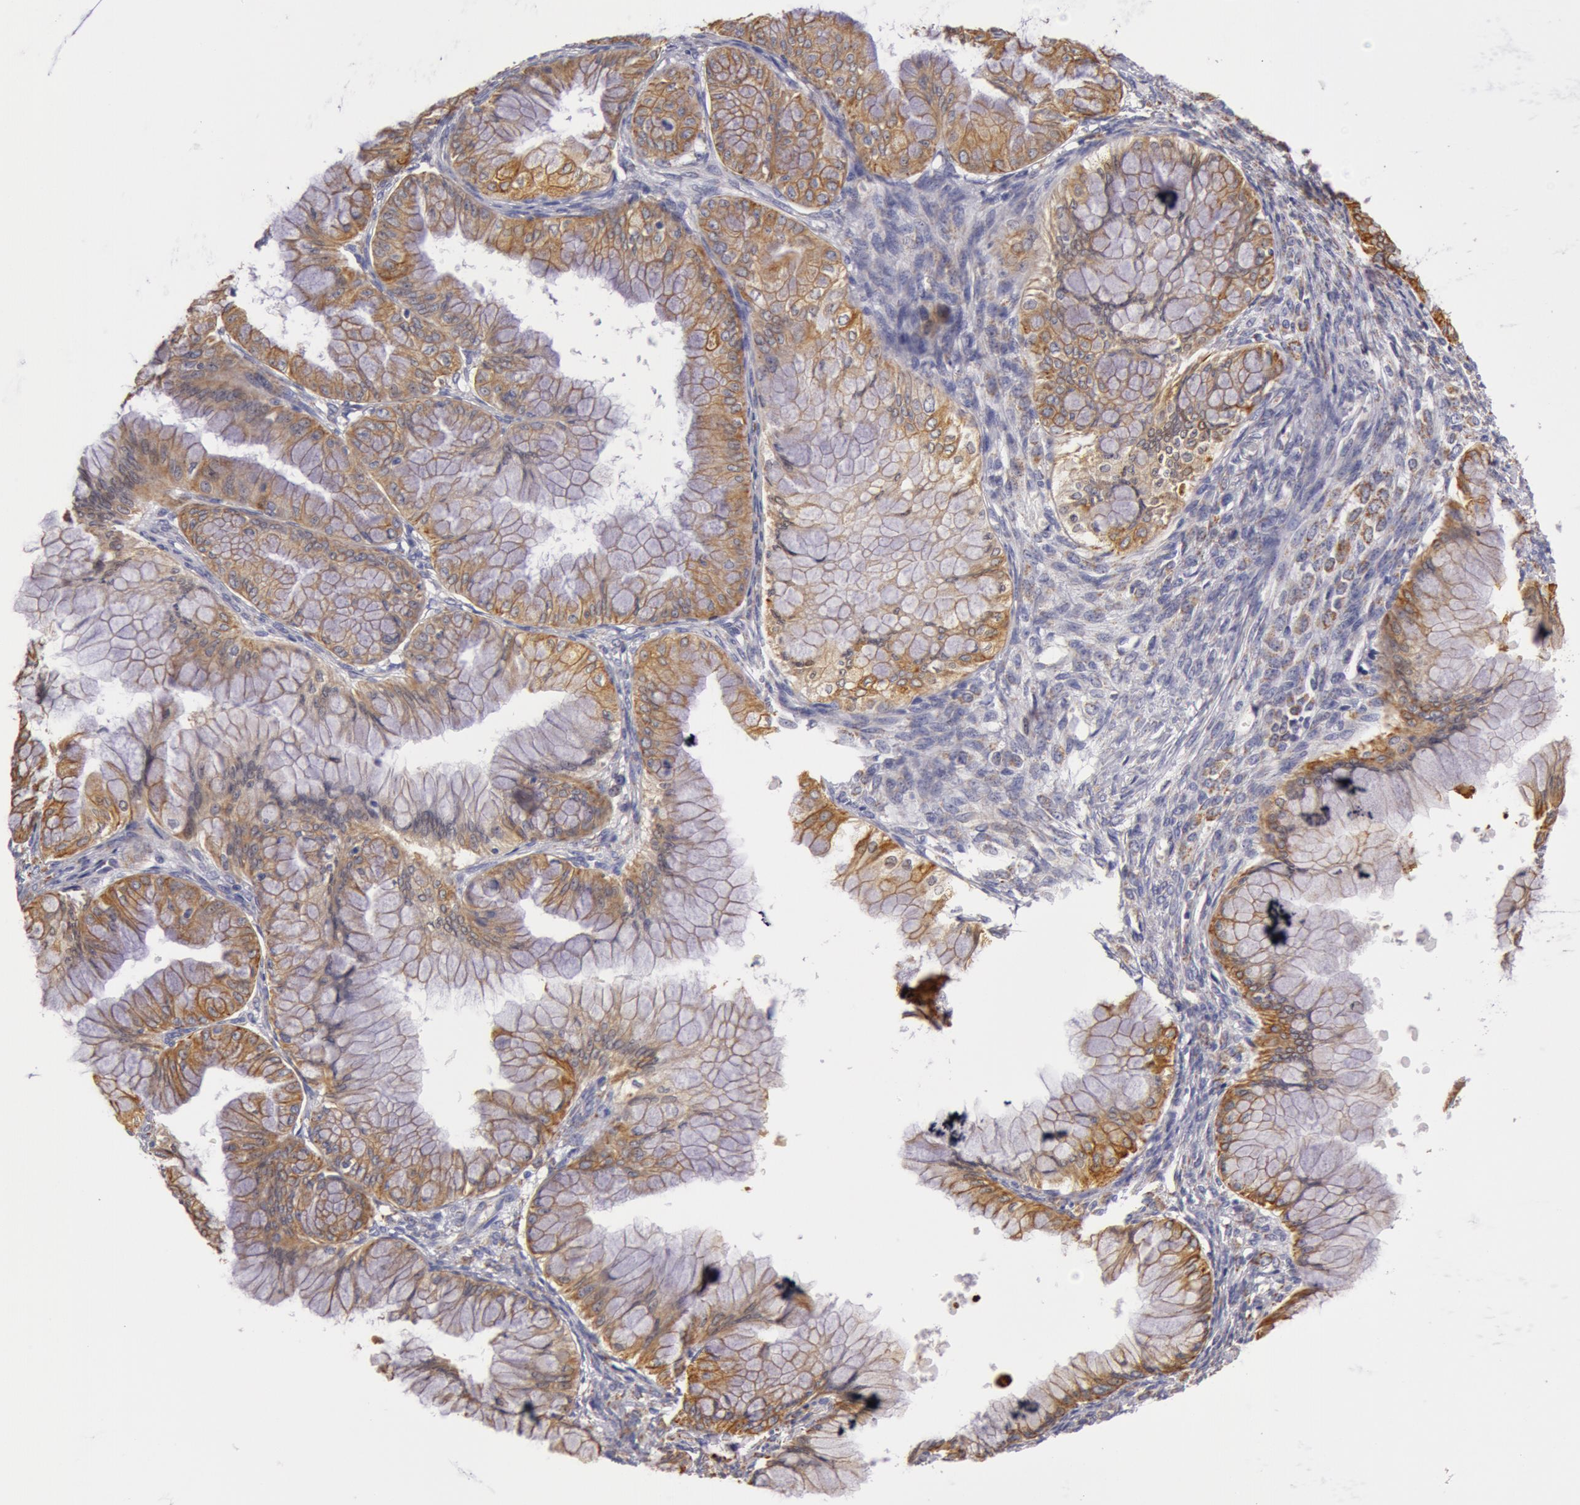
{"staining": {"intensity": "moderate", "quantity": ">75%", "location": "cytoplasmic/membranous"}, "tissue": "ovarian cancer", "cell_type": "Tumor cells", "image_type": "cancer", "snomed": [{"axis": "morphology", "description": "Cystadenocarcinoma, mucinous, NOS"}, {"axis": "topography", "description": "Ovary"}], "caption": "Brown immunohistochemical staining in mucinous cystadenocarcinoma (ovarian) displays moderate cytoplasmic/membranous expression in approximately >75% of tumor cells. (Stains: DAB (3,3'-diaminobenzidine) in brown, nuclei in blue, Microscopy: brightfield microscopy at high magnification).", "gene": "KRT18", "patient": {"sex": "female", "age": 63}}